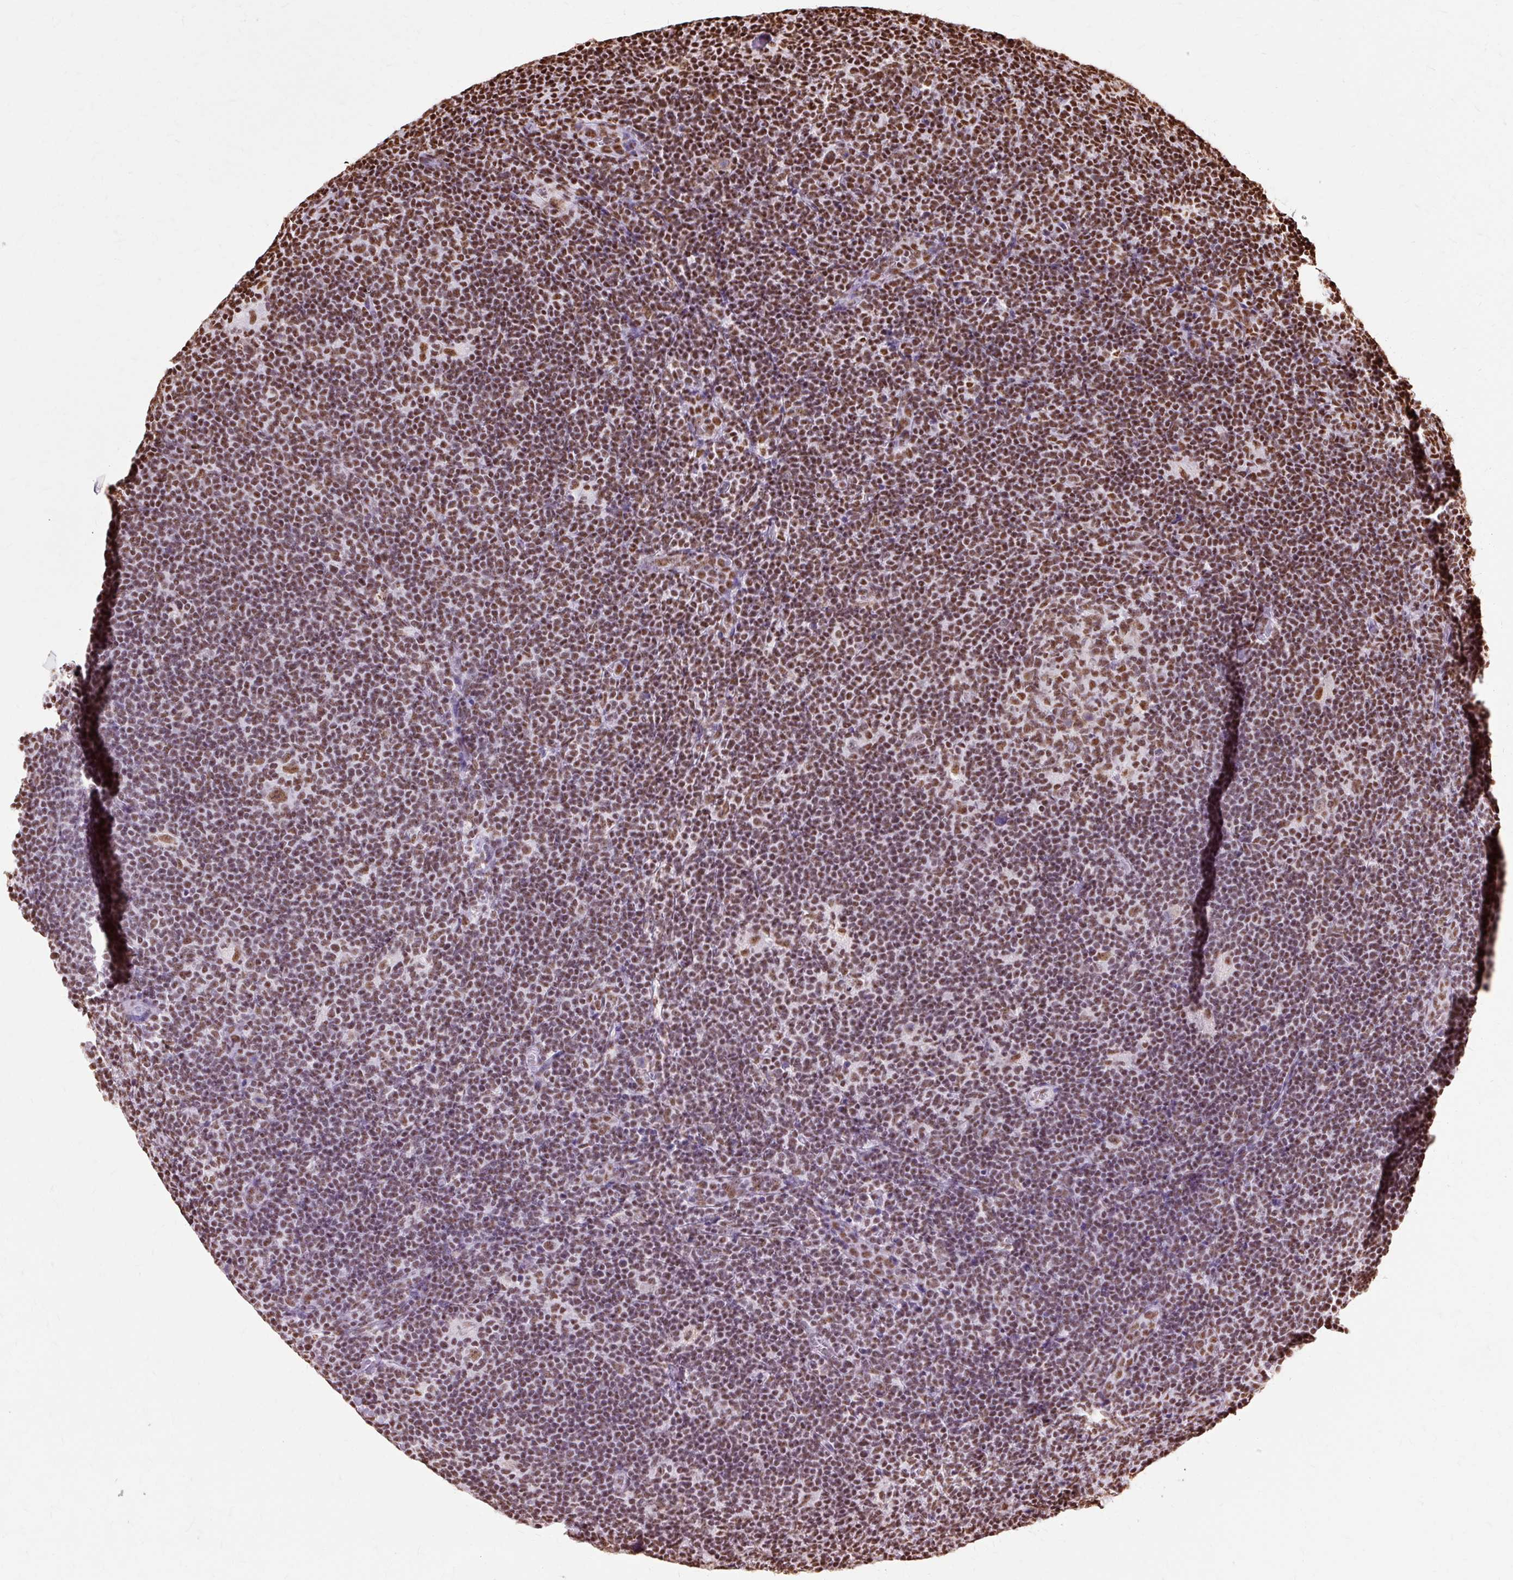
{"staining": {"intensity": "strong", "quantity": "25%-75%", "location": "nuclear"}, "tissue": "lymphoma", "cell_type": "Tumor cells", "image_type": "cancer", "snomed": [{"axis": "morphology", "description": "Hodgkin's disease, NOS"}, {"axis": "topography", "description": "Lymph node"}], "caption": "Lymphoma stained with immunohistochemistry shows strong nuclear expression in approximately 25%-75% of tumor cells.", "gene": "XRCC6", "patient": {"sex": "female", "age": 57}}